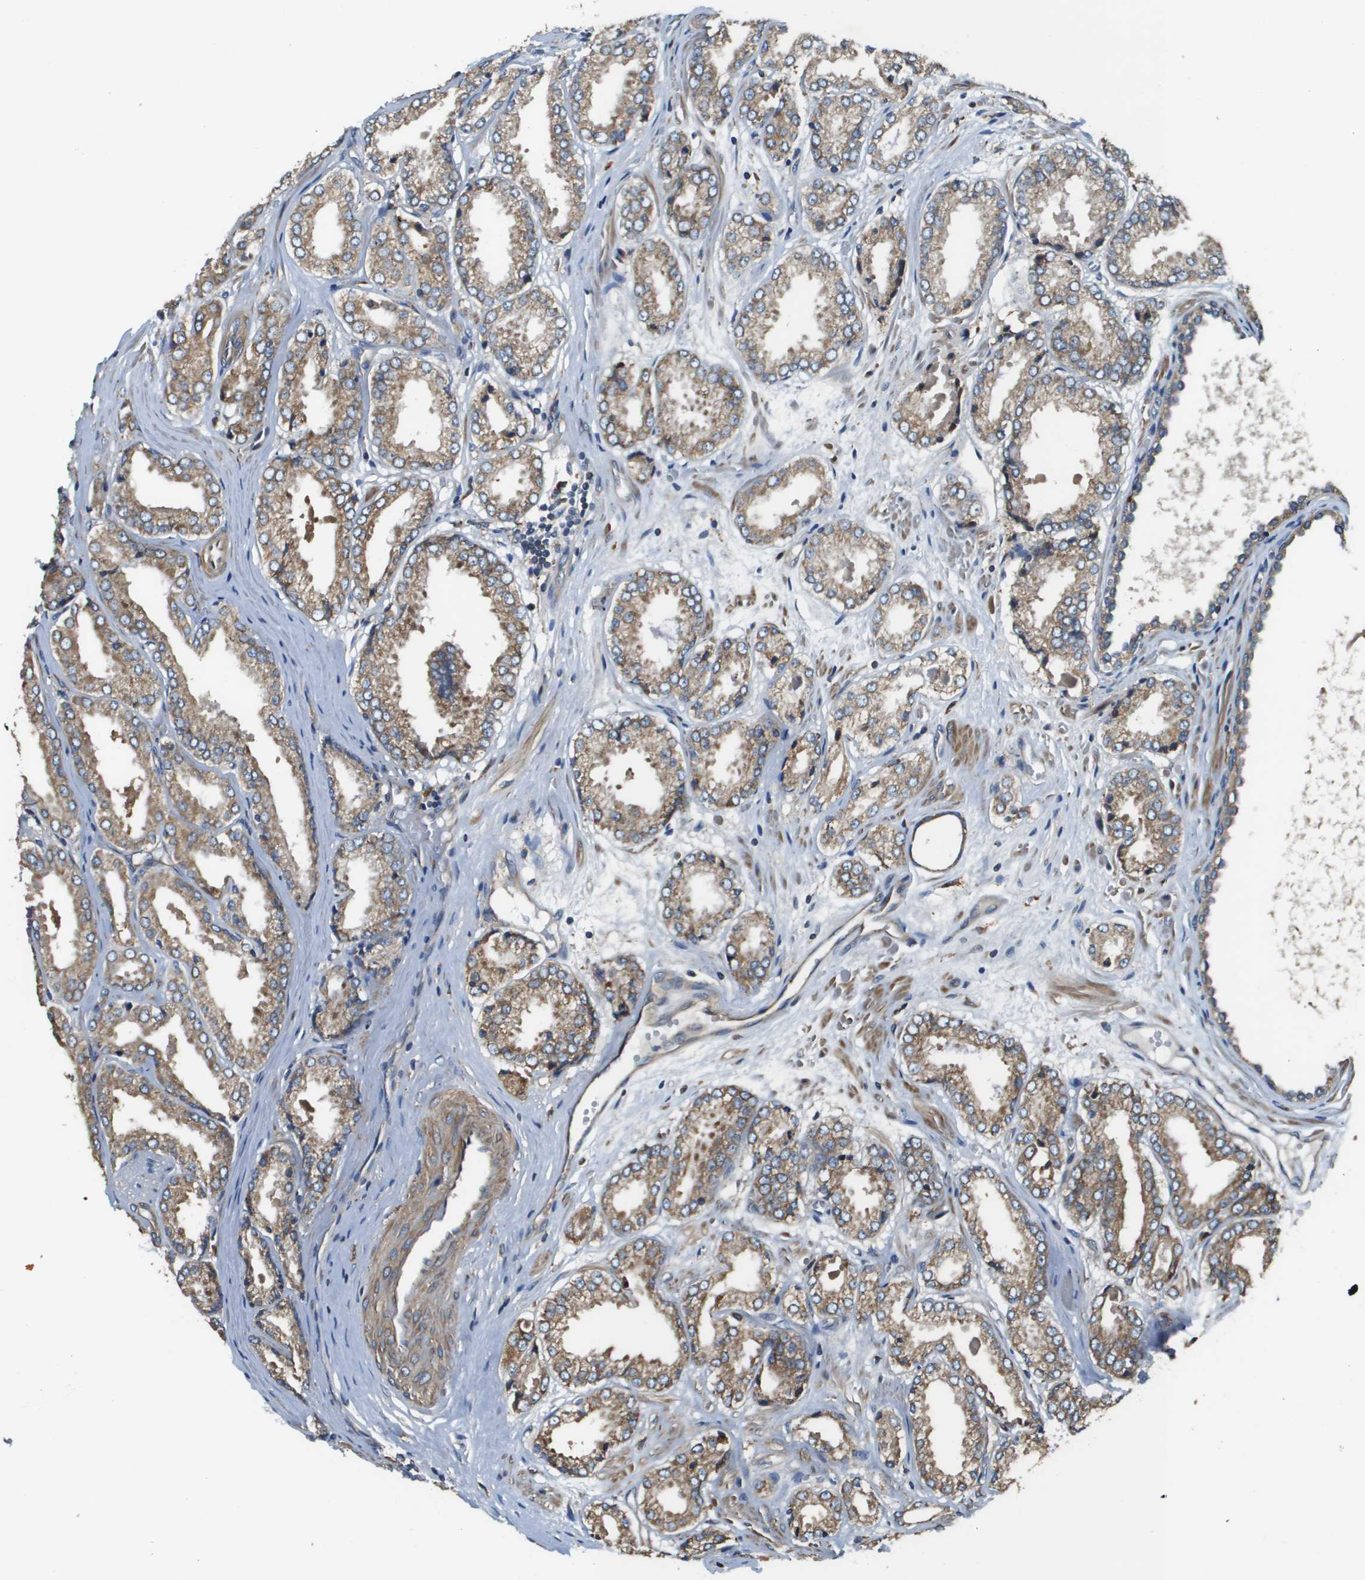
{"staining": {"intensity": "moderate", "quantity": ">75%", "location": "cytoplasmic/membranous"}, "tissue": "prostate cancer", "cell_type": "Tumor cells", "image_type": "cancer", "snomed": [{"axis": "morphology", "description": "Adenocarcinoma, Low grade"}, {"axis": "topography", "description": "Prostate"}], "caption": "A photomicrograph of human prostate adenocarcinoma (low-grade) stained for a protein shows moderate cytoplasmic/membranous brown staining in tumor cells. (DAB (3,3'-diaminobenzidine) IHC, brown staining for protein, blue staining for nuclei).", "gene": "CNPY3", "patient": {"sex": "male", "age": 57}}